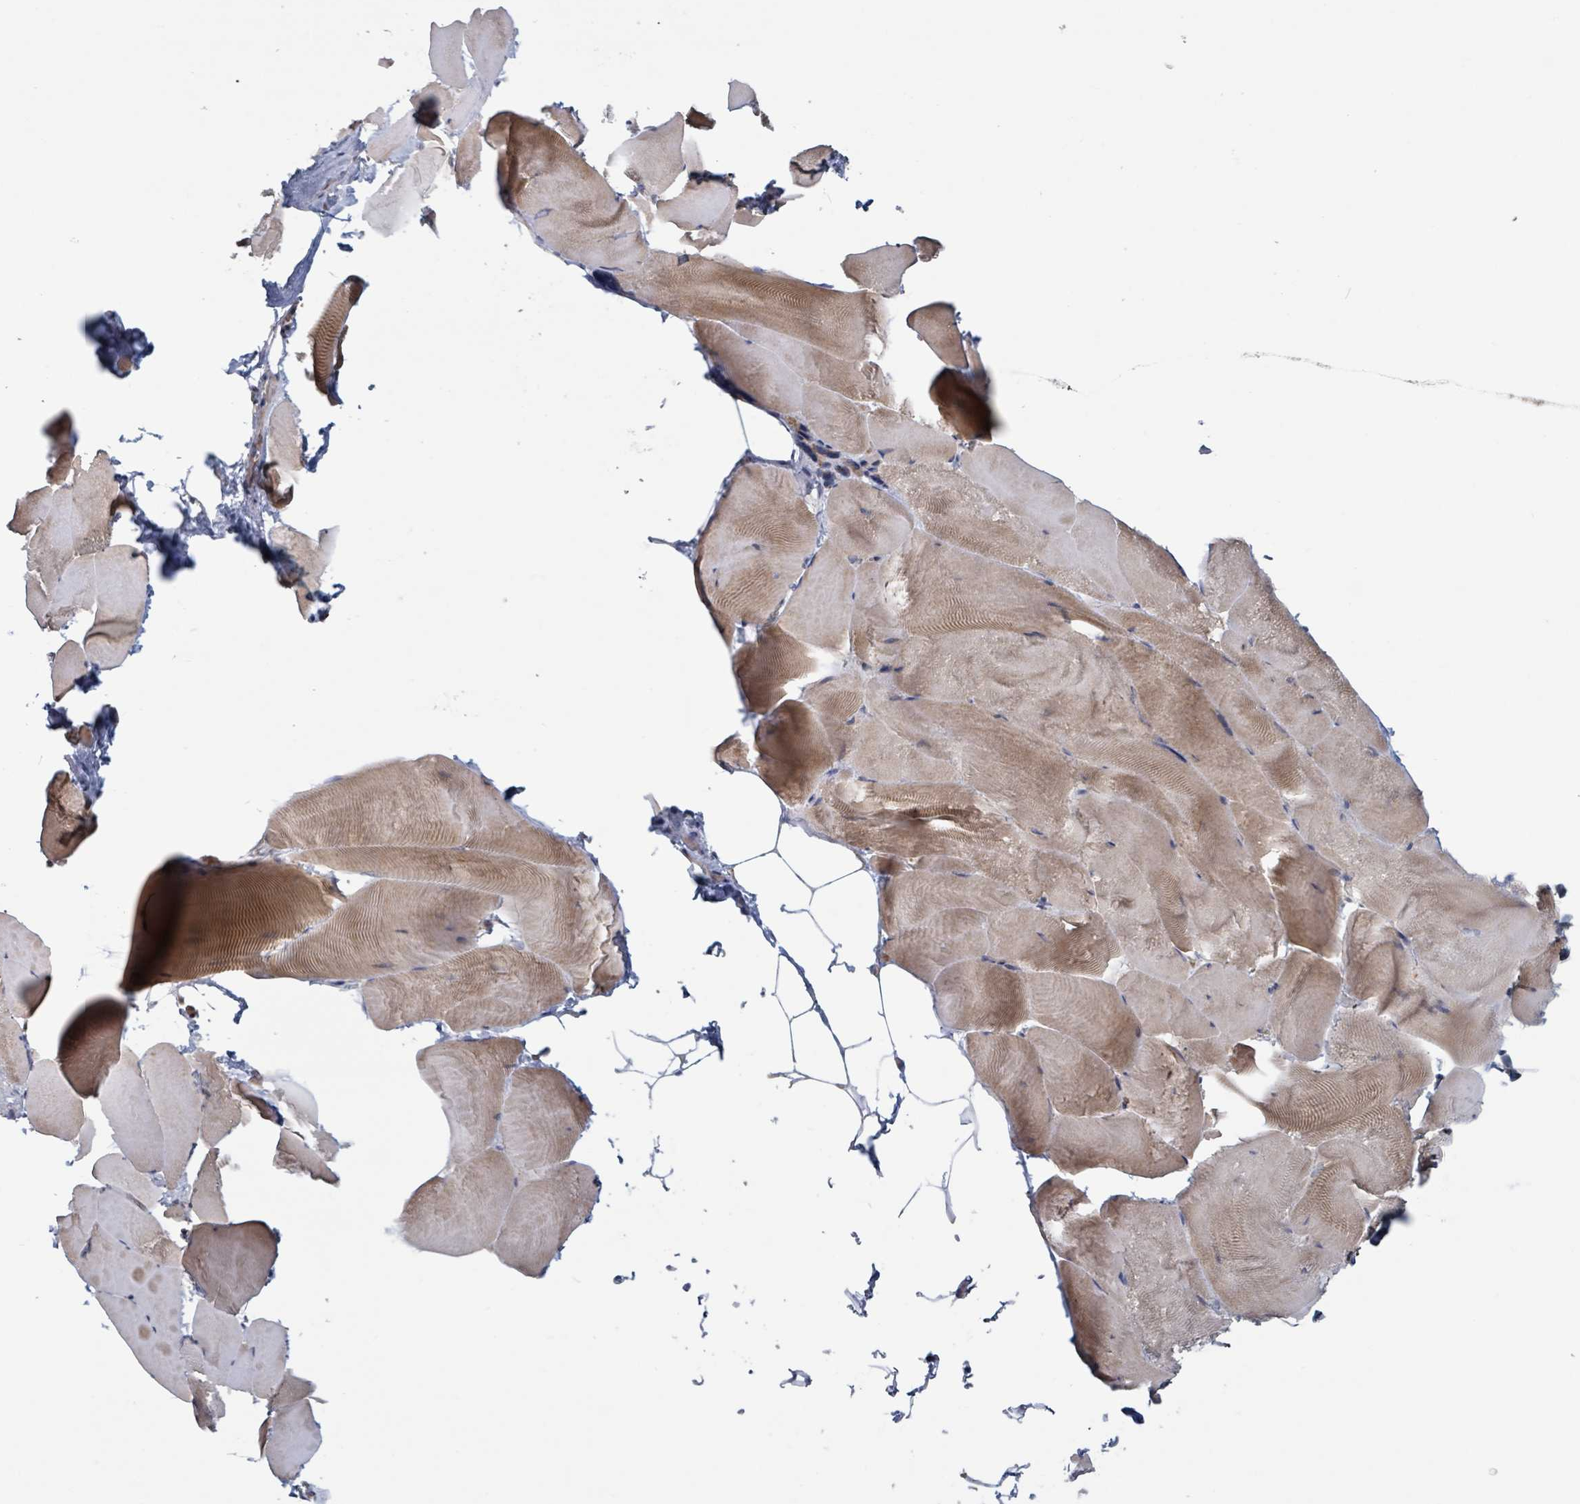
{"staining": {"intensity": "moderate", "quantity": "25%-75%", "location": "cytoplasmic/membranous"}, "tissue": "skeletal muscle", "cell_type": "Myocytes", "image_type": "normal", "snomed": [{"axis": "morphology", "description": "Normal tissue, NOS"}, {"axis": "topography", "description": "Skeletal muscle"}], "caption": "Myocytes display medium levels of moderate cytoplasmic/membranous positivity in approximately 25%-75% of cells in benign skeletal muscle. Nuclei are stained in blue.", "gene": "HIVEP1", "patient": {"sex": "female", "age": 64}}